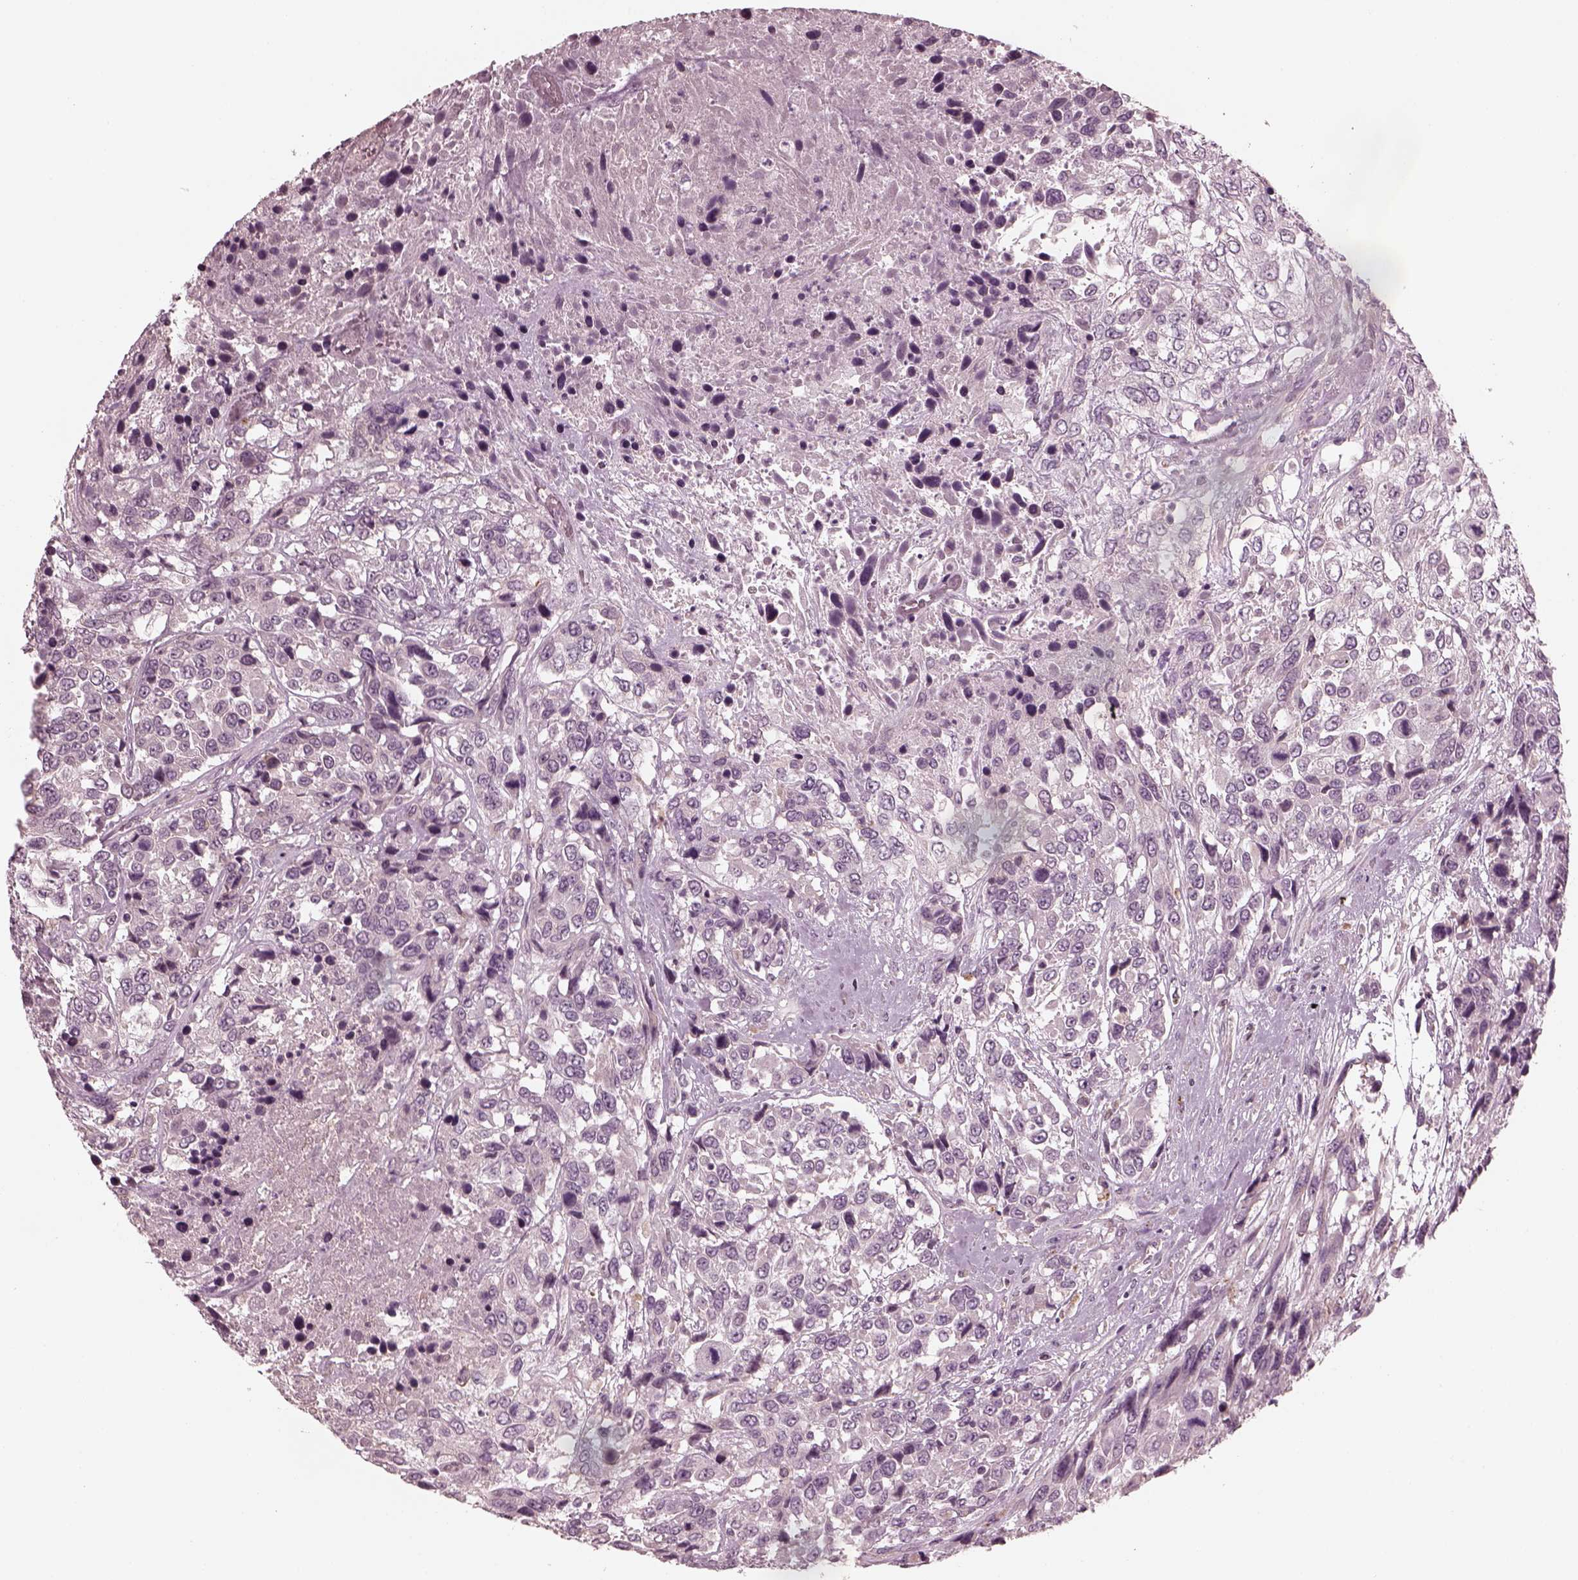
{"staining": {"intensity": "negative", "quantity": "none", "location": "none"}, "tissue": "urothelial cancer", "cell_type": "Tumor cells", "image_type": "cancer", "snomed": [{"axis": "morphology", "description": "Urothelial carcinoma, High grade"}, {"axis": "topography", "description": "Urinary bladder"}], "caption": "IHC image of neoplastic tissue: high-grade urothelial carcinoma stained with DAB (3,3'-diaminobenzidine) displays no significant protein expression in tumor cells.", "gene": "KIF6", "patient": {"sex": "female", "age": 70}}